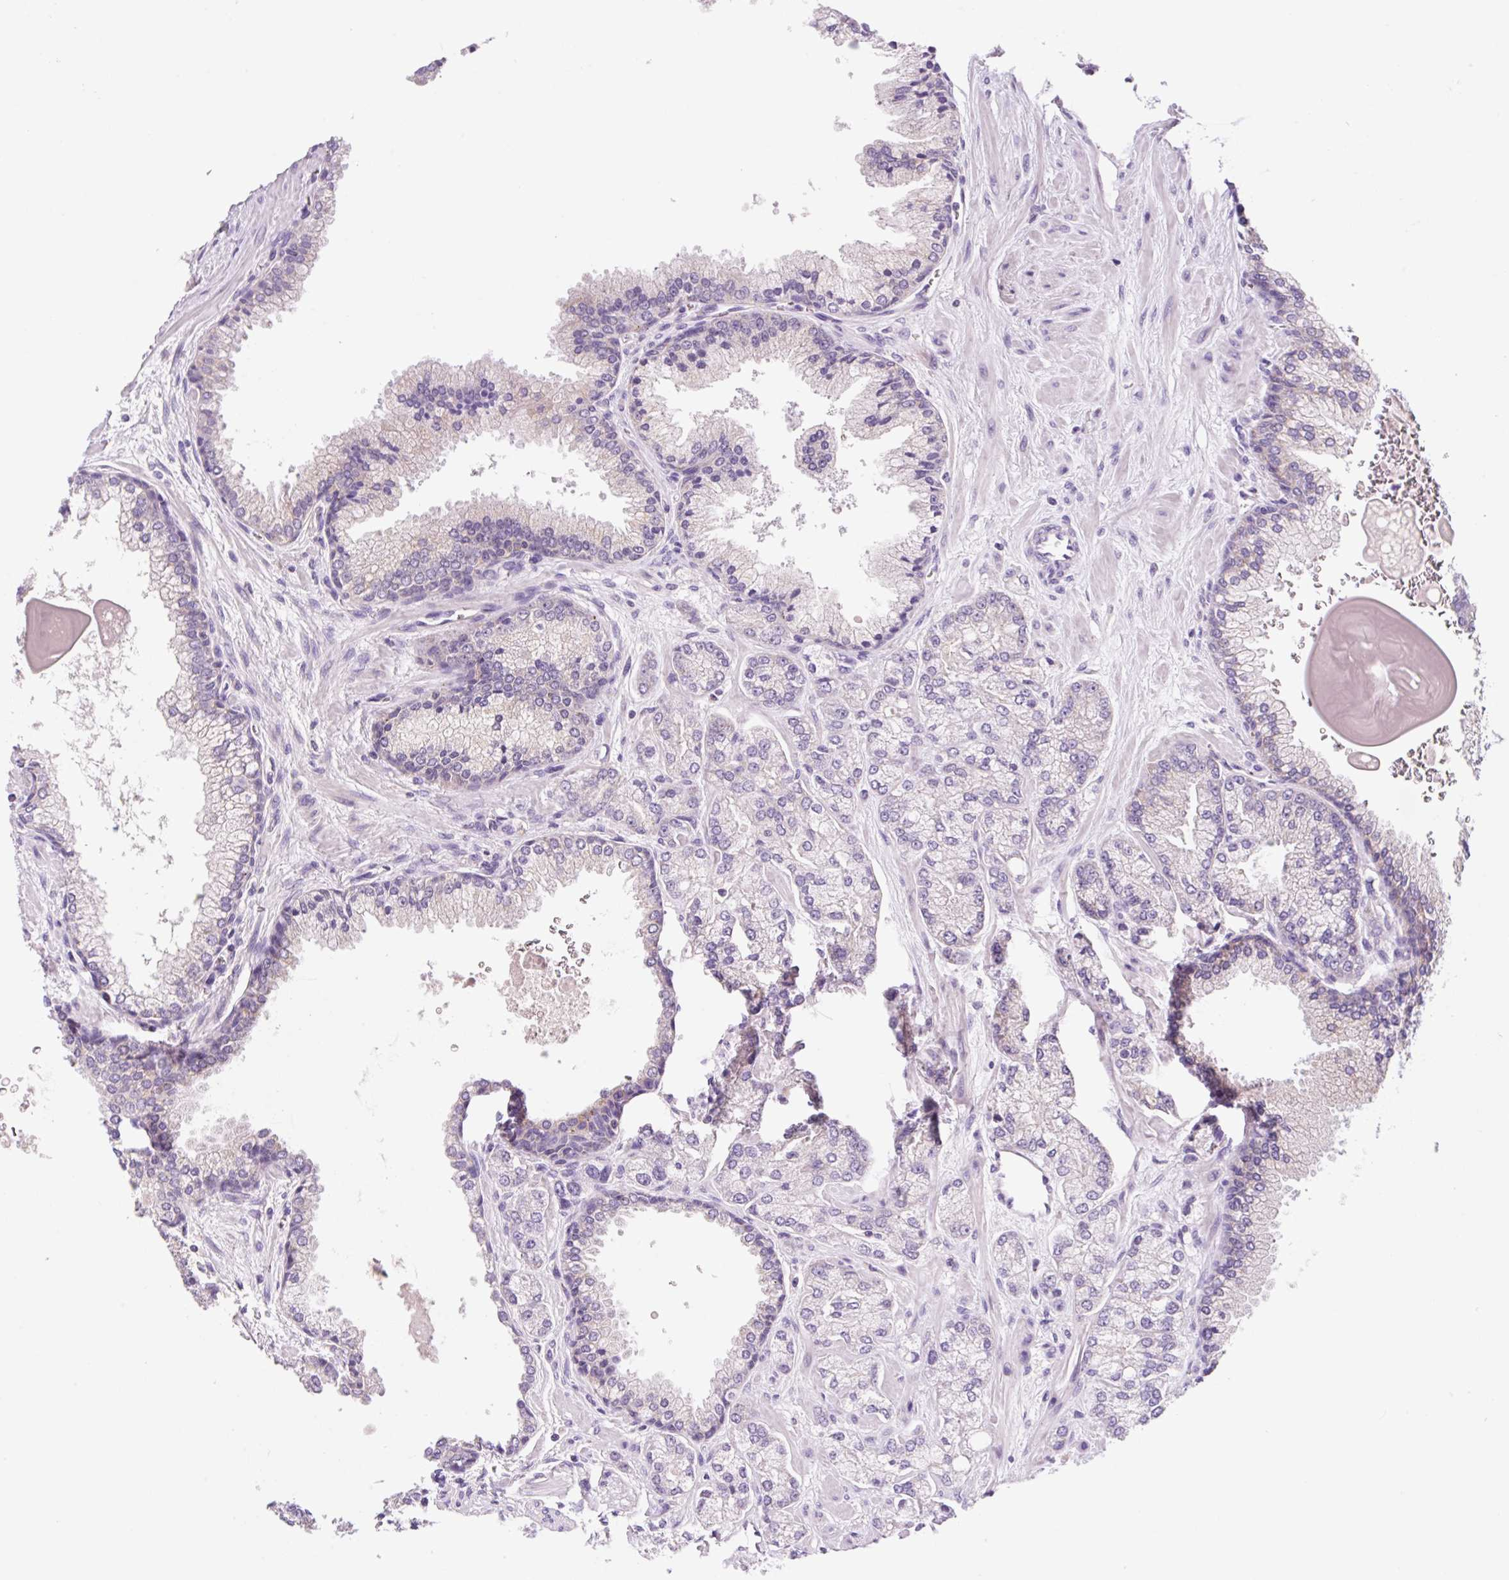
{"staining": {"intensity": "negative", "quantity": "none", "location": "none"}, "tissue": "prostate cancer", "cell_type": "Tumor cells", "image_type": "cancer", "snomed": [{"axis": "morphology", "description": "Adenocarcinoma, High grade"}, {"axis": "topography", "description": "Prostate"}], "caption": "A photomicrograph of prostate cancer stained for a protein reveals no brown staining in tumor cells.", "gene": "VPS4A", "patient": {"sex": "male", "age": 68}}